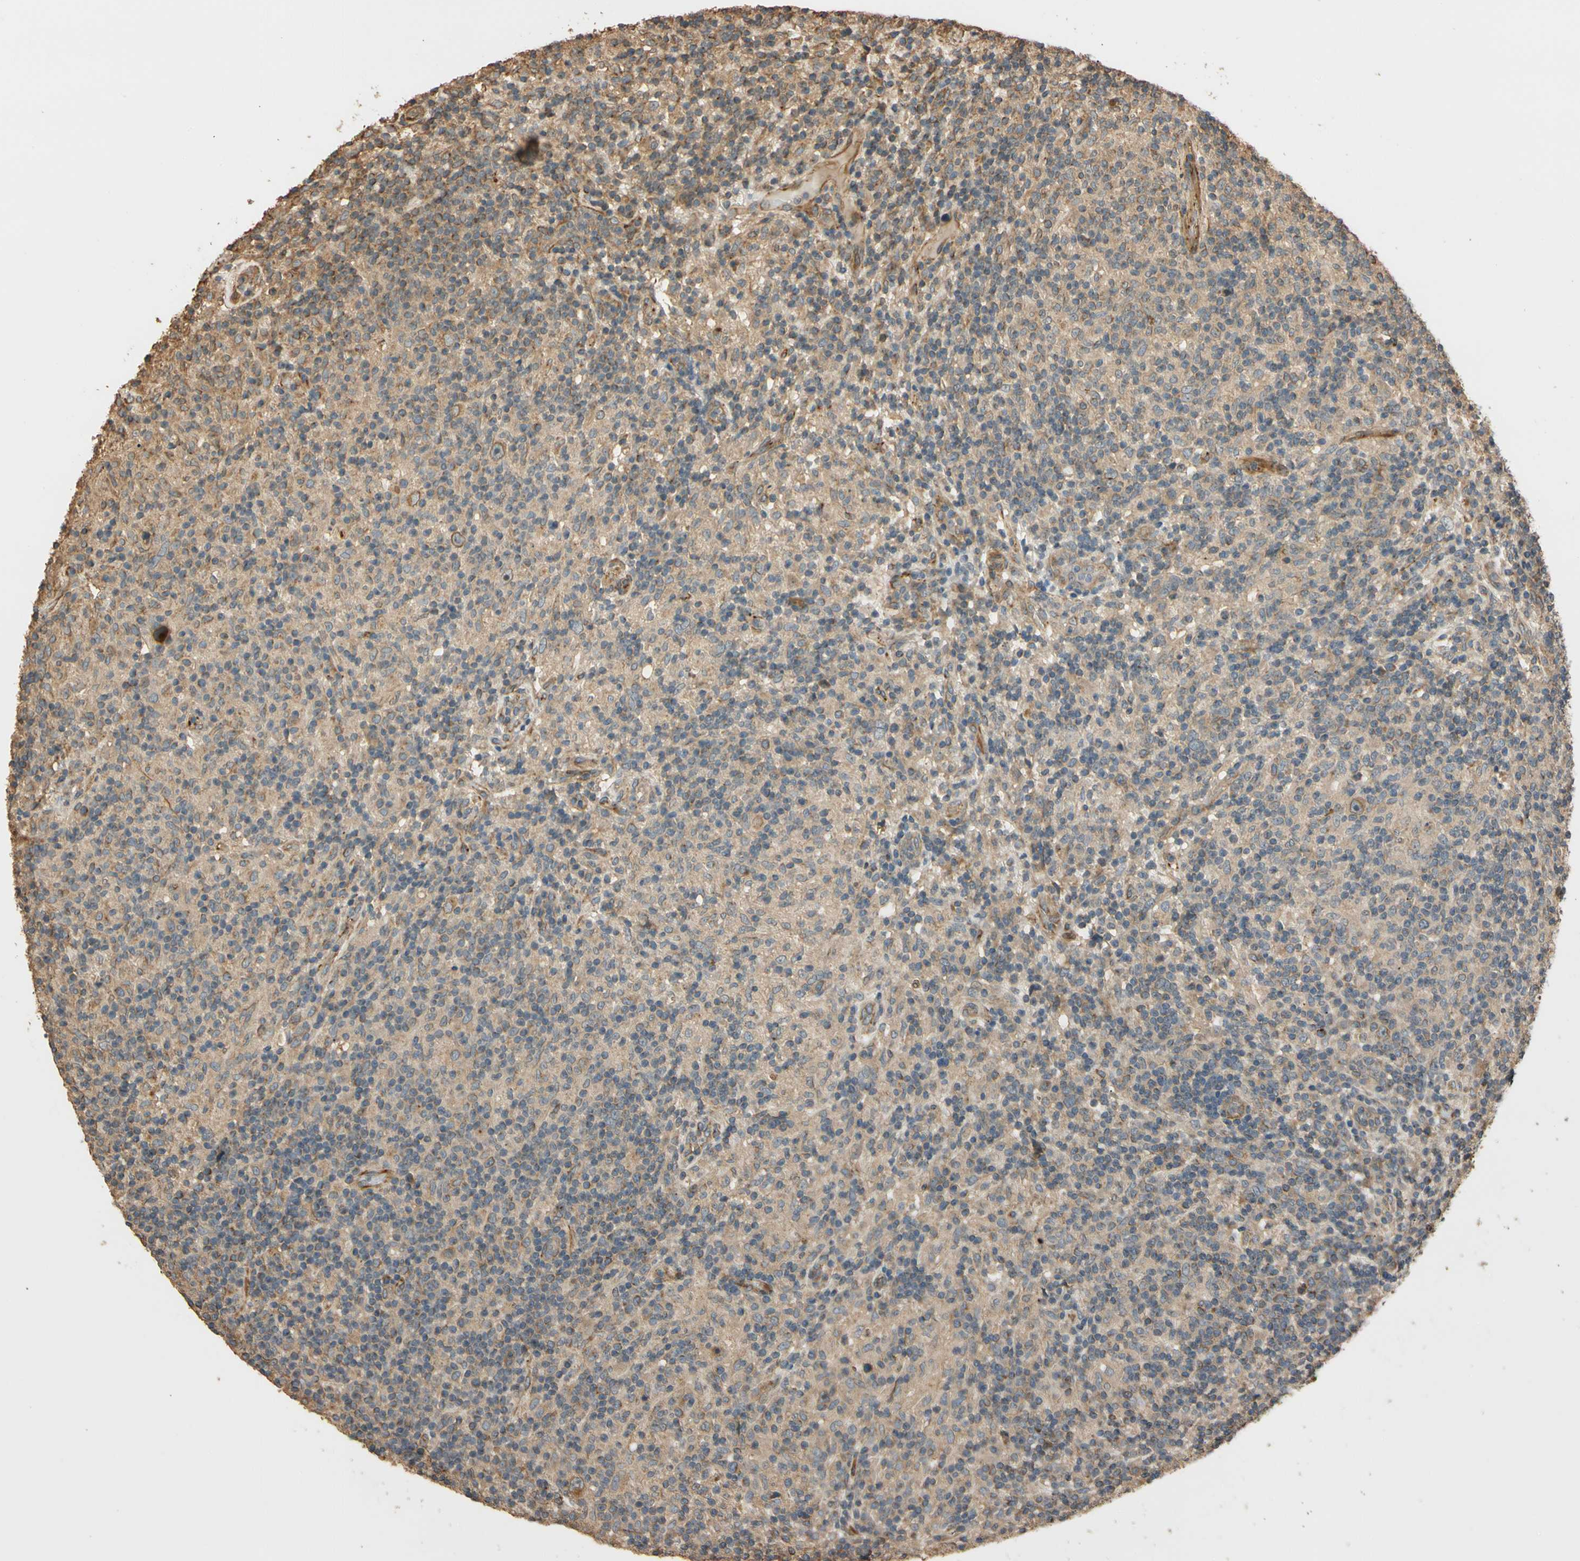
{"staining": {"intensity": "weak", "quantity": ">75%", "location": "cytoplasmic/membranous"}, "tissue": "lymphoma", "cell_type": "Tumor cells", "image_type": "cancer", "snomed": [{"axis": "morphology", "description": "Hodgkin's disease, NOS"}, {"axis": "topography", "description": "Lymph node"}], "caption": "Lymphoma was stained to show a protein in brown. There is low levels of weak cytoplasmic/membranous staining in approximately >75% of tumor cells.", "gene": "MGRN1", "patient": {"sex": "male", "age": 70}}